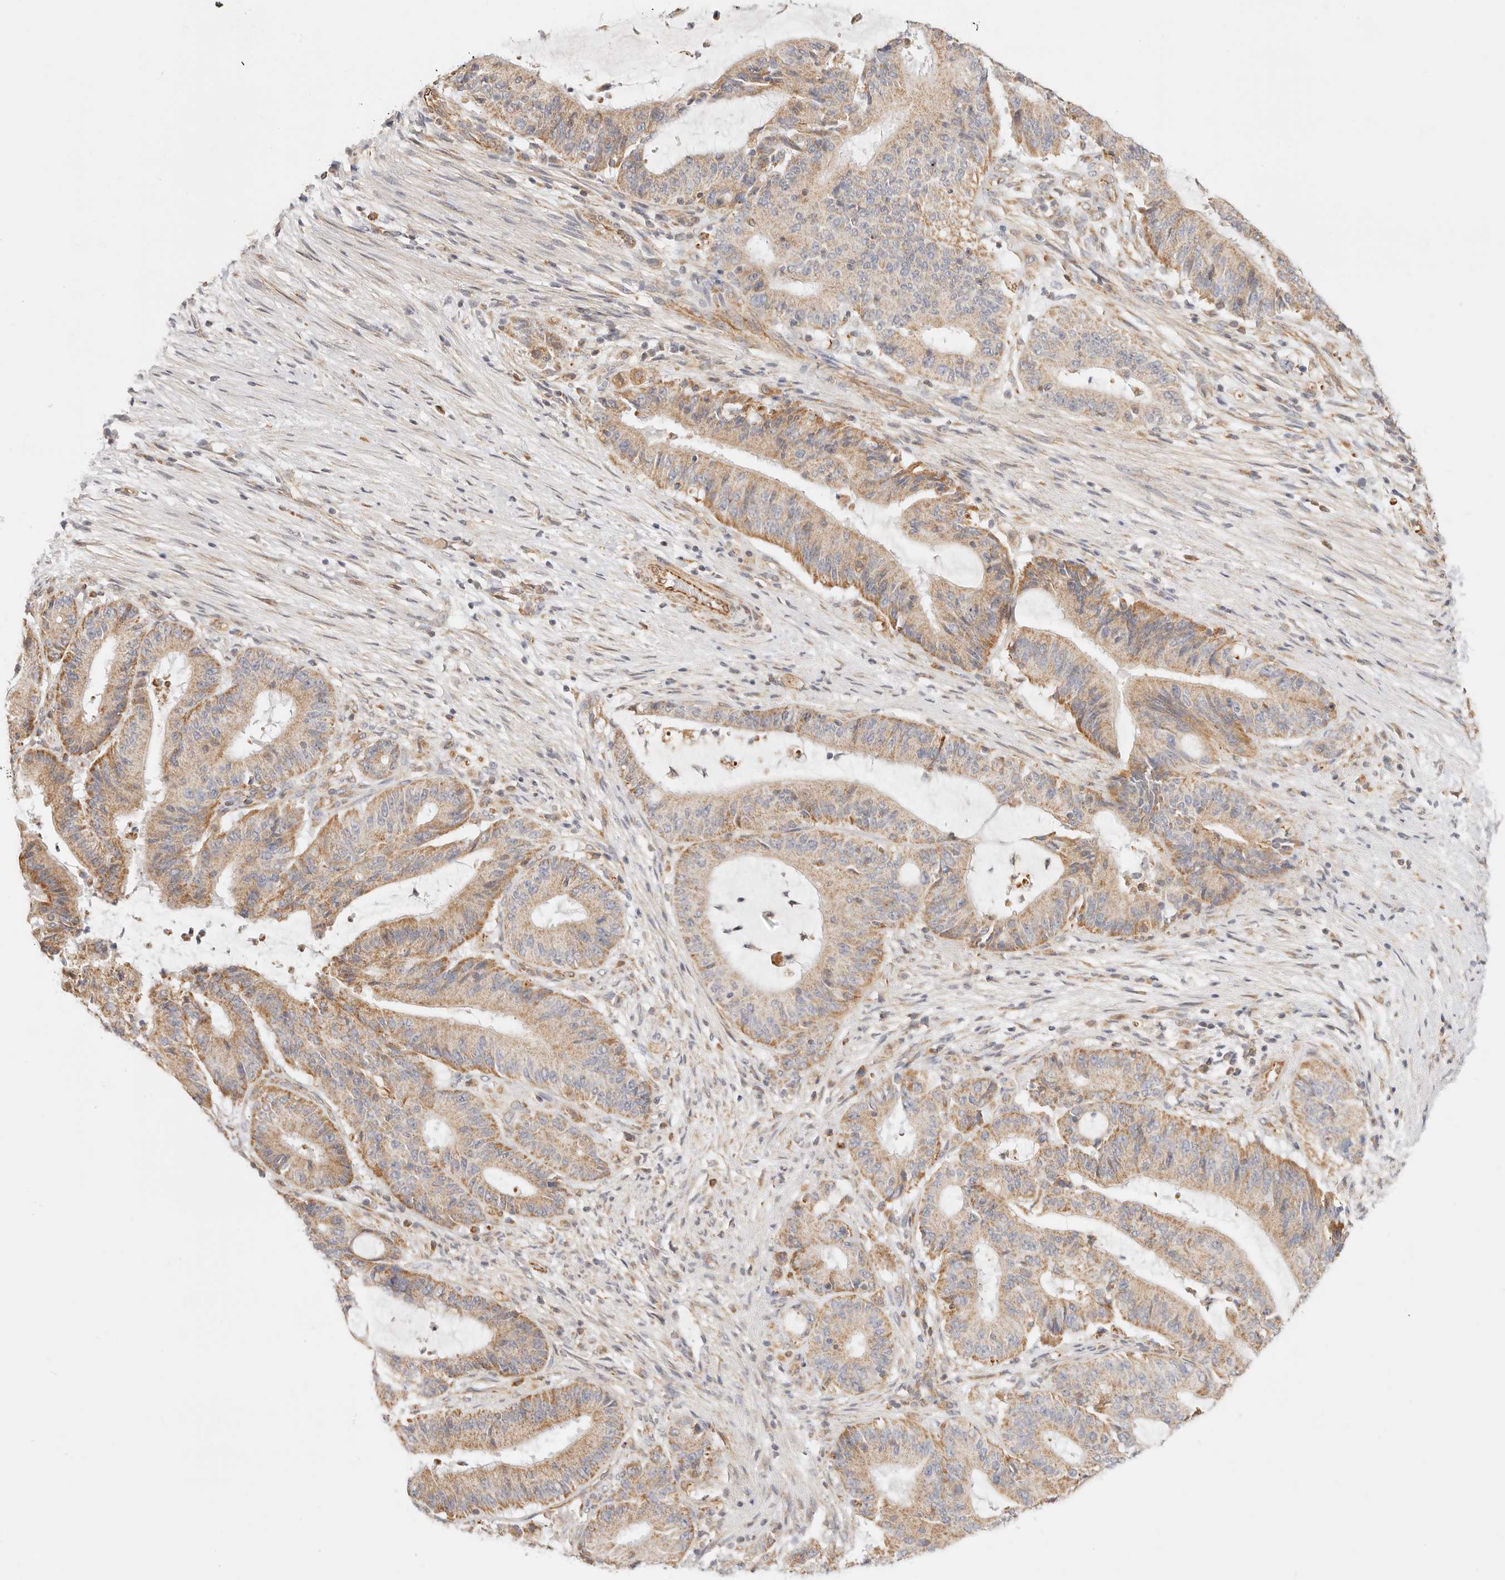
{"staining": {"intensity": "moderate", "quantity": ">75%", "location": "cytoplasmic/membranous"}, "tissue": "liver cancer", "cell_type": "Tumor cells", "image_type": "cancer", "snomed": [{"axis": "morphology", "description": "Normal tissue, NOS"}, {"axis": "morphology", "description": "Cholangiocarcinoma"}, {"axis": "topography", "description": "Liver"}, {"axis": "topography", "description": "Peripheral nerve tissue"}], "caption": "Immunohistochemical staining of human cholangiocarcinoma (liver) demonstrates moderate cytoplasmic/membranous protein positivity in about >75% of tumor cells. (Stains: DAB (3,3'-diaminobenzidine) in brown, nuclei in blue, Microscopy: brightfield microscopy at high magnification).", "gene": "ZC3H11A", "patient": {"sex": "female", "age": 73}}